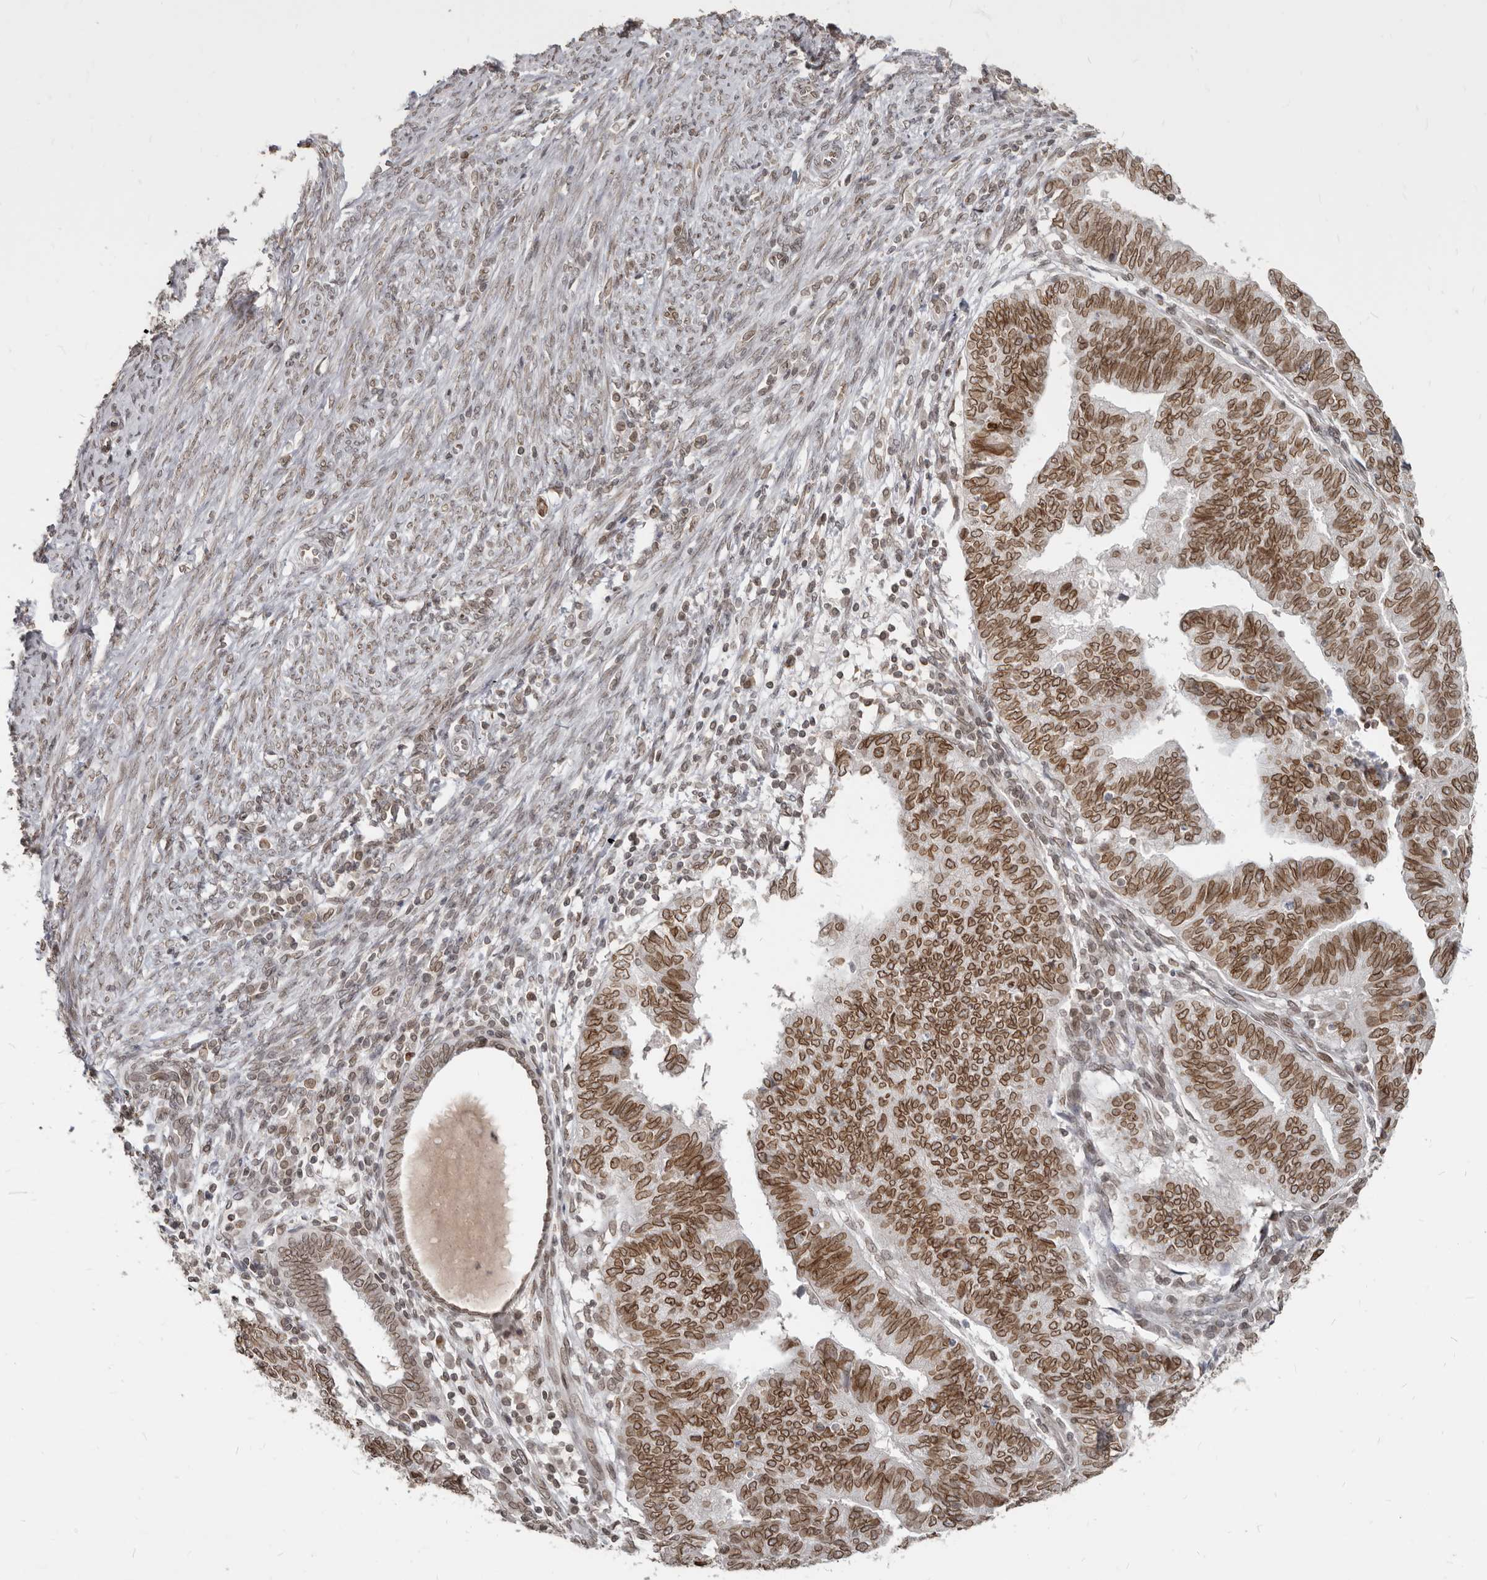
{"staining": {"intensity": "strong", "quantity": ">75%", "location": "cytoplasmic/membranous,nuclear"}, "tissue": "endometrial cancer", "cell_type": "Tumor cells", "image_type": "cancer", "snomed": [{"axis": "morphology", "description": "Adenocarcinoma, NOS"}, {"axis": "topography", "description": "Uterus"}], "caption": "High-magnification brightfield microscopy of endometrial cancer (adenocarcinoma) stained with DAB (3,3'-diaminobenzidine) (brown) and counterstained with hematoxylin (blue). tumor cells exhibit strong cytoplasmic/membranous and nuclear staining is appreciated in approximately>75% of cells. The staining is performed using DAB brown chromogen to label protein expression. The nuclei are counter-stained blue using hematoxylin.", "gene": "NUP153", "patient": {"sex": "female", "age": 77}}